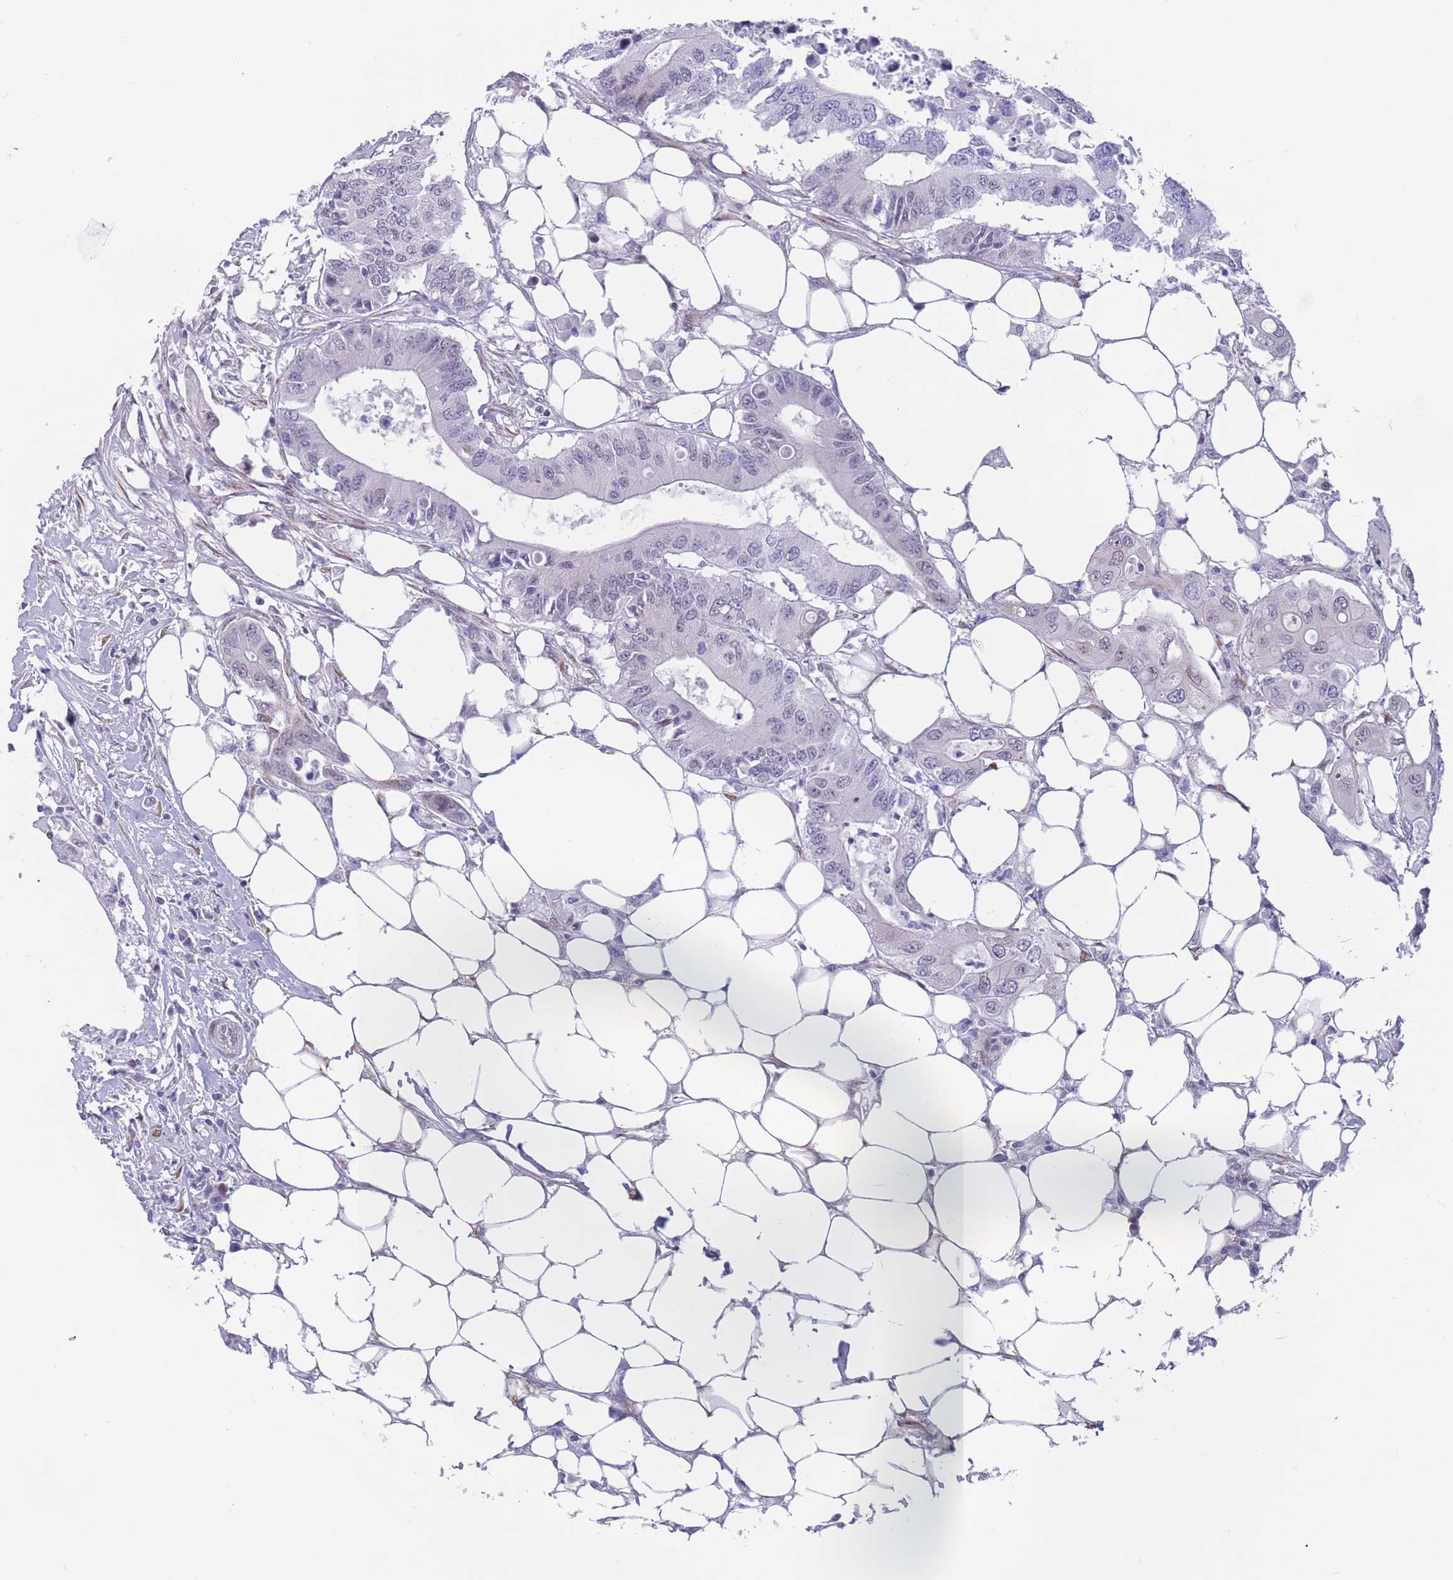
{"staining": {"intensity": "negative", "quantity": "none", "location": "none"}, "tissue": "colorectal cancer", "cell_type": "Tumor cells", "image_type": "cancer", "snomed": [{"axis": "morphology", "description": "Adenocarcinoma, NOS"}, {"axis": "topography", "description": "Colon"}], "caption": "The histopathology image reveals no significant positivity in tumor cells of colorectal adenocarcinoma. (IHC, brightfield microscopy, high magnification).", "gene": "BCL9L", "patient": {"sex": "male", "age": 71}}